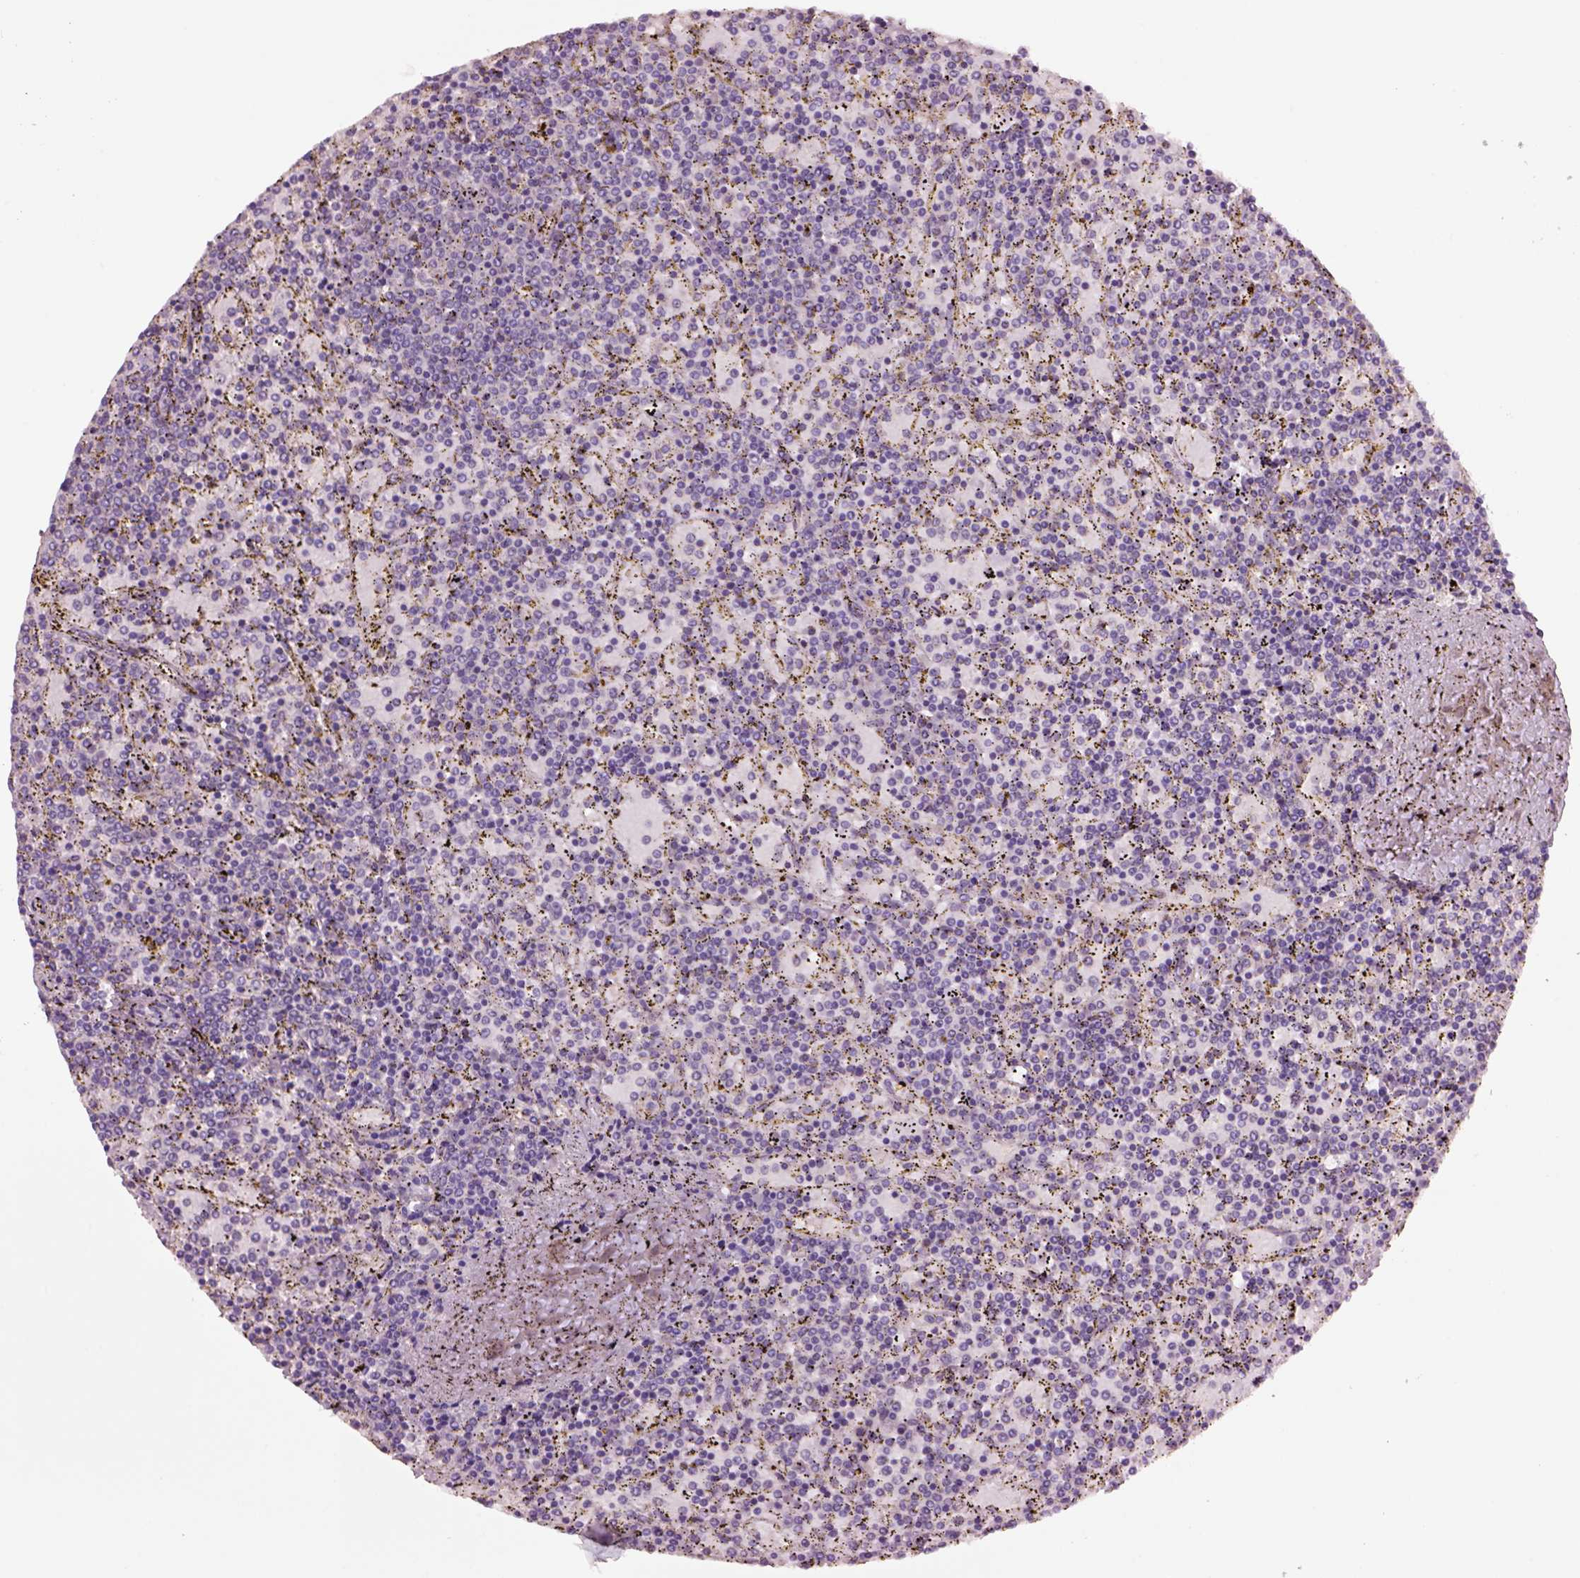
{"staining": {"intensity": "negative", "quantity": "none", "location": "none"}, "tissue": "lymphoma", "cell_type": "Tumor cells", "image_type": "cancer", "snomed": [{"axis": "morphology", "description": "Malignant lymphoma, non-Hodgkin's type, Low grade"}, {"axis": "topography", "description": "Spleen"}], "caption": "Human low-grade malignant lymphoma, non-Hodgkin's type stained for a protein using immunohistochemistry (IHC) demonstrates no staining in tumor cells.", "gene": "CLPSL1", "patient": {"sex": "female", "age": 77}}